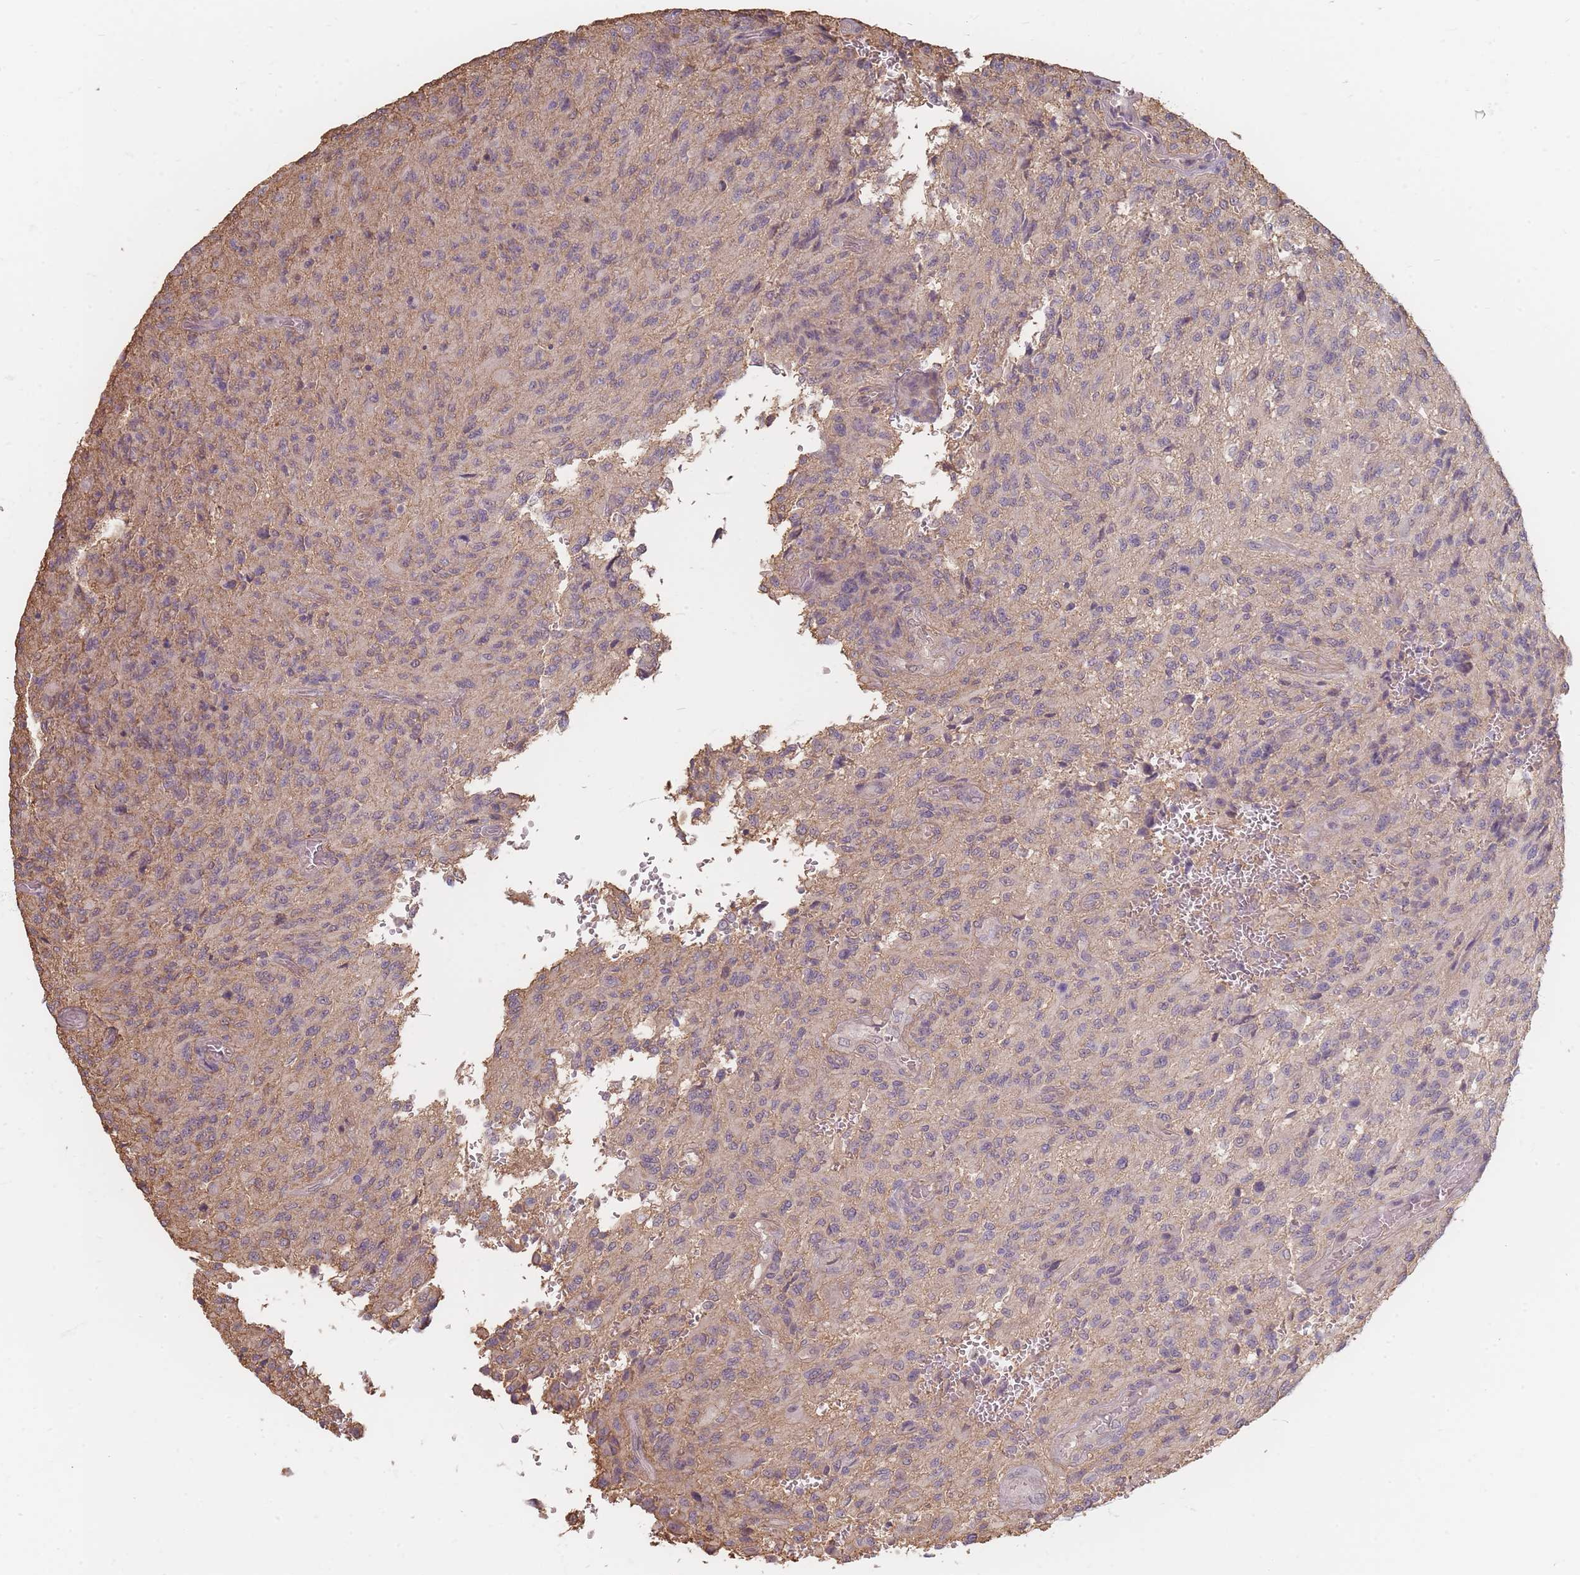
{"staining": {"intensity": "negative", "quantity": "none", "location": "none"}, "tissue": "glioma", "cell_type": "Tumor cells", "image_type": "cancer", "snomed": [{"axis": "morphology", "description": "Normal tissue, NOS"}, {"axis": "morphology", "description": "Glioma, malignant, High grade"}, {"axis": "topography", "description": "Cerebral cortex"}], "caption": "Histopathology image shows no protein staining in tumor cells of glioma tissue.", "gene": "RFTN1", "patient": {"sex": "male", "age": 56}}